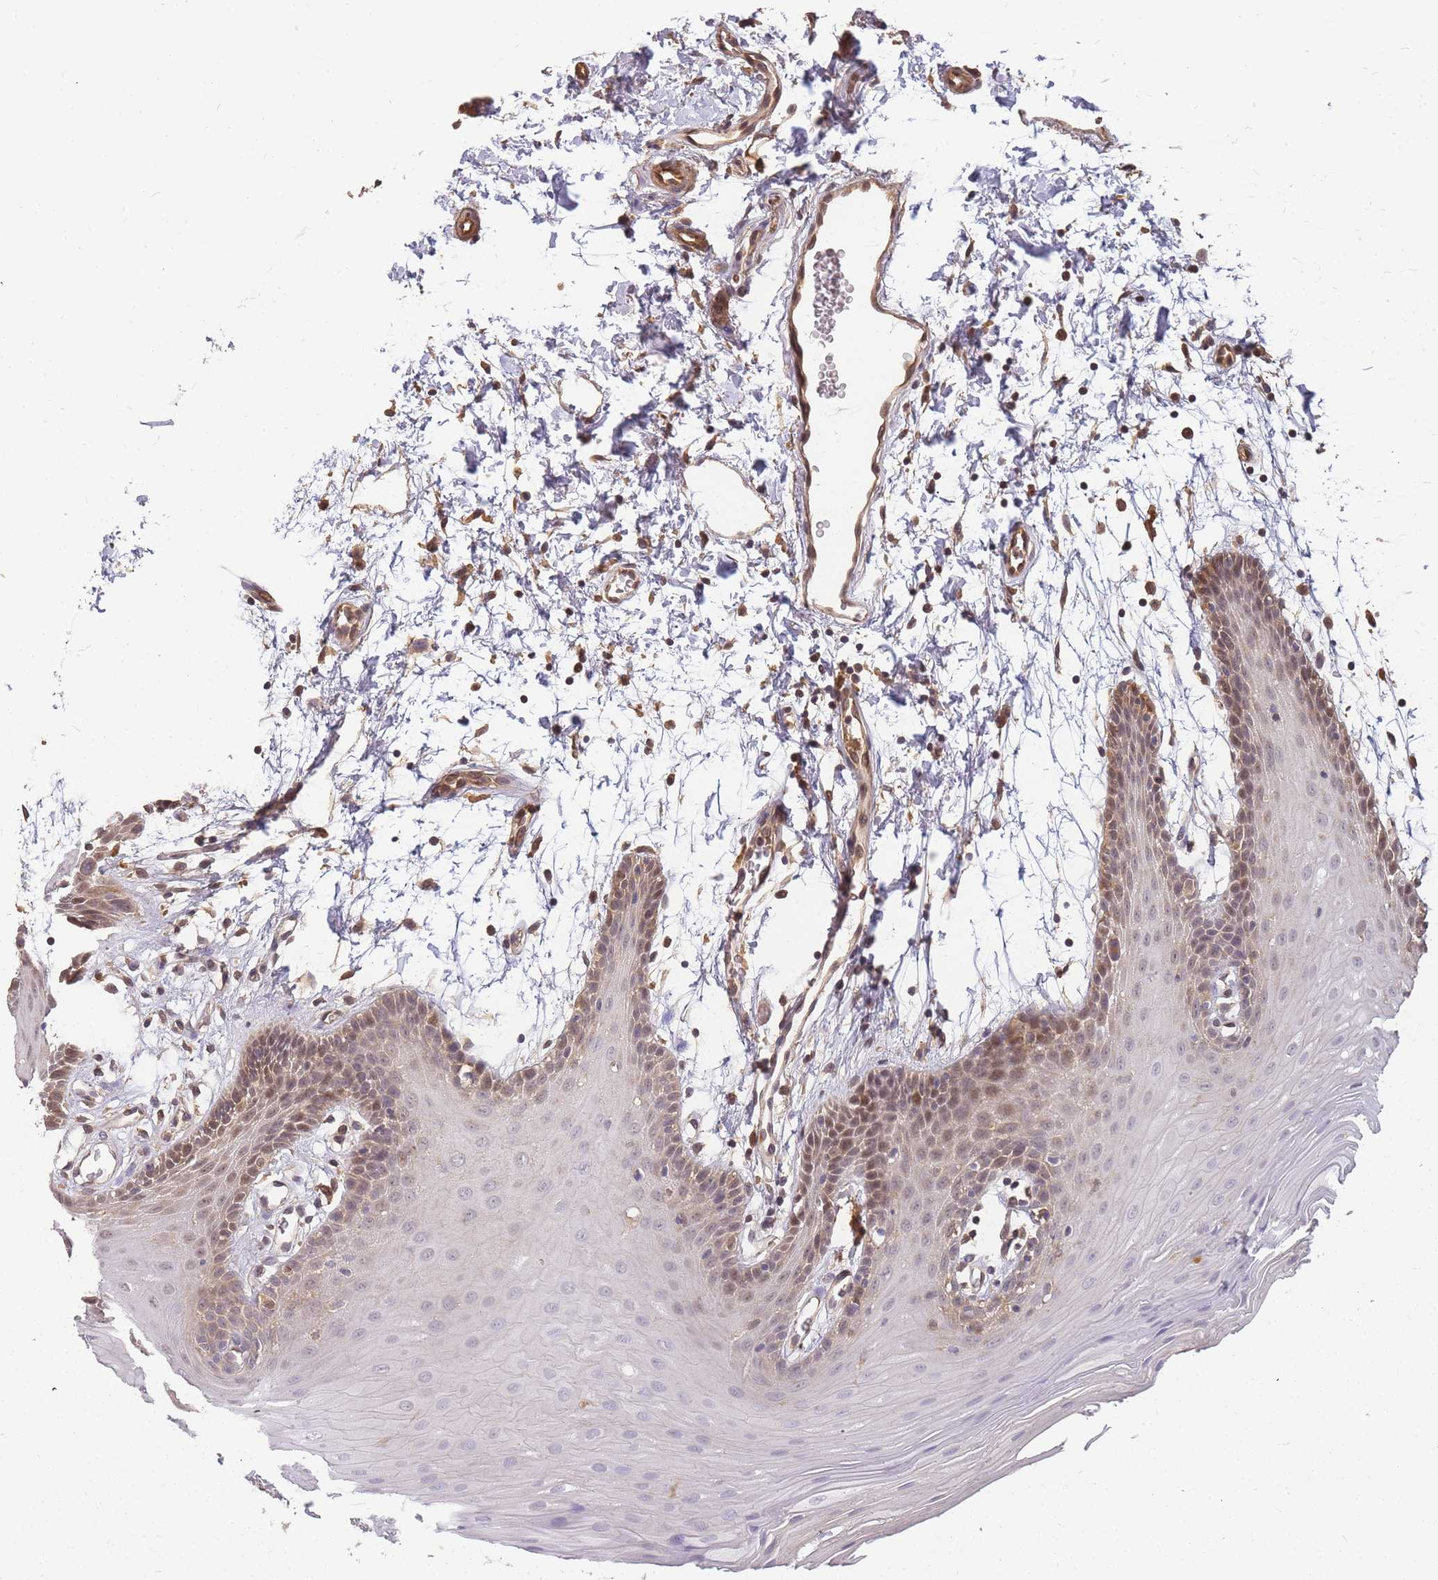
{"staining": {"intensity": "moderate", "quantity": "25%-75%", "location": "nuclear"}, "tissue": "oral mucosa", "cell_type": "Squamous epithelial cells", "image_type": "normal", "snomed": [{"axis": "morphology", "description": "Normal tissue, NOS"}, {"axis": "topography", "description": "Skeletal muscle"}, {"axis": "topography", "description": "Oral tissue"}, {"axis": "topography", "description": "Salivary gland"}, {"axis": "topography", "description": "Peripheral nerve tissue"}], "caption": "The image reveals immunohistochemical staining of normal oral mucosa. There is moderate nuclear positivity is seen in approximately 25%-75% of squamous epithelial cells. The staining was performed using DAB, with brown indicating positive protein expression. Nuclei are stained blue with hematoxylin.", "gene": "CDKN2AIPNL", "patient": {"sex": "male", "age": 54}}